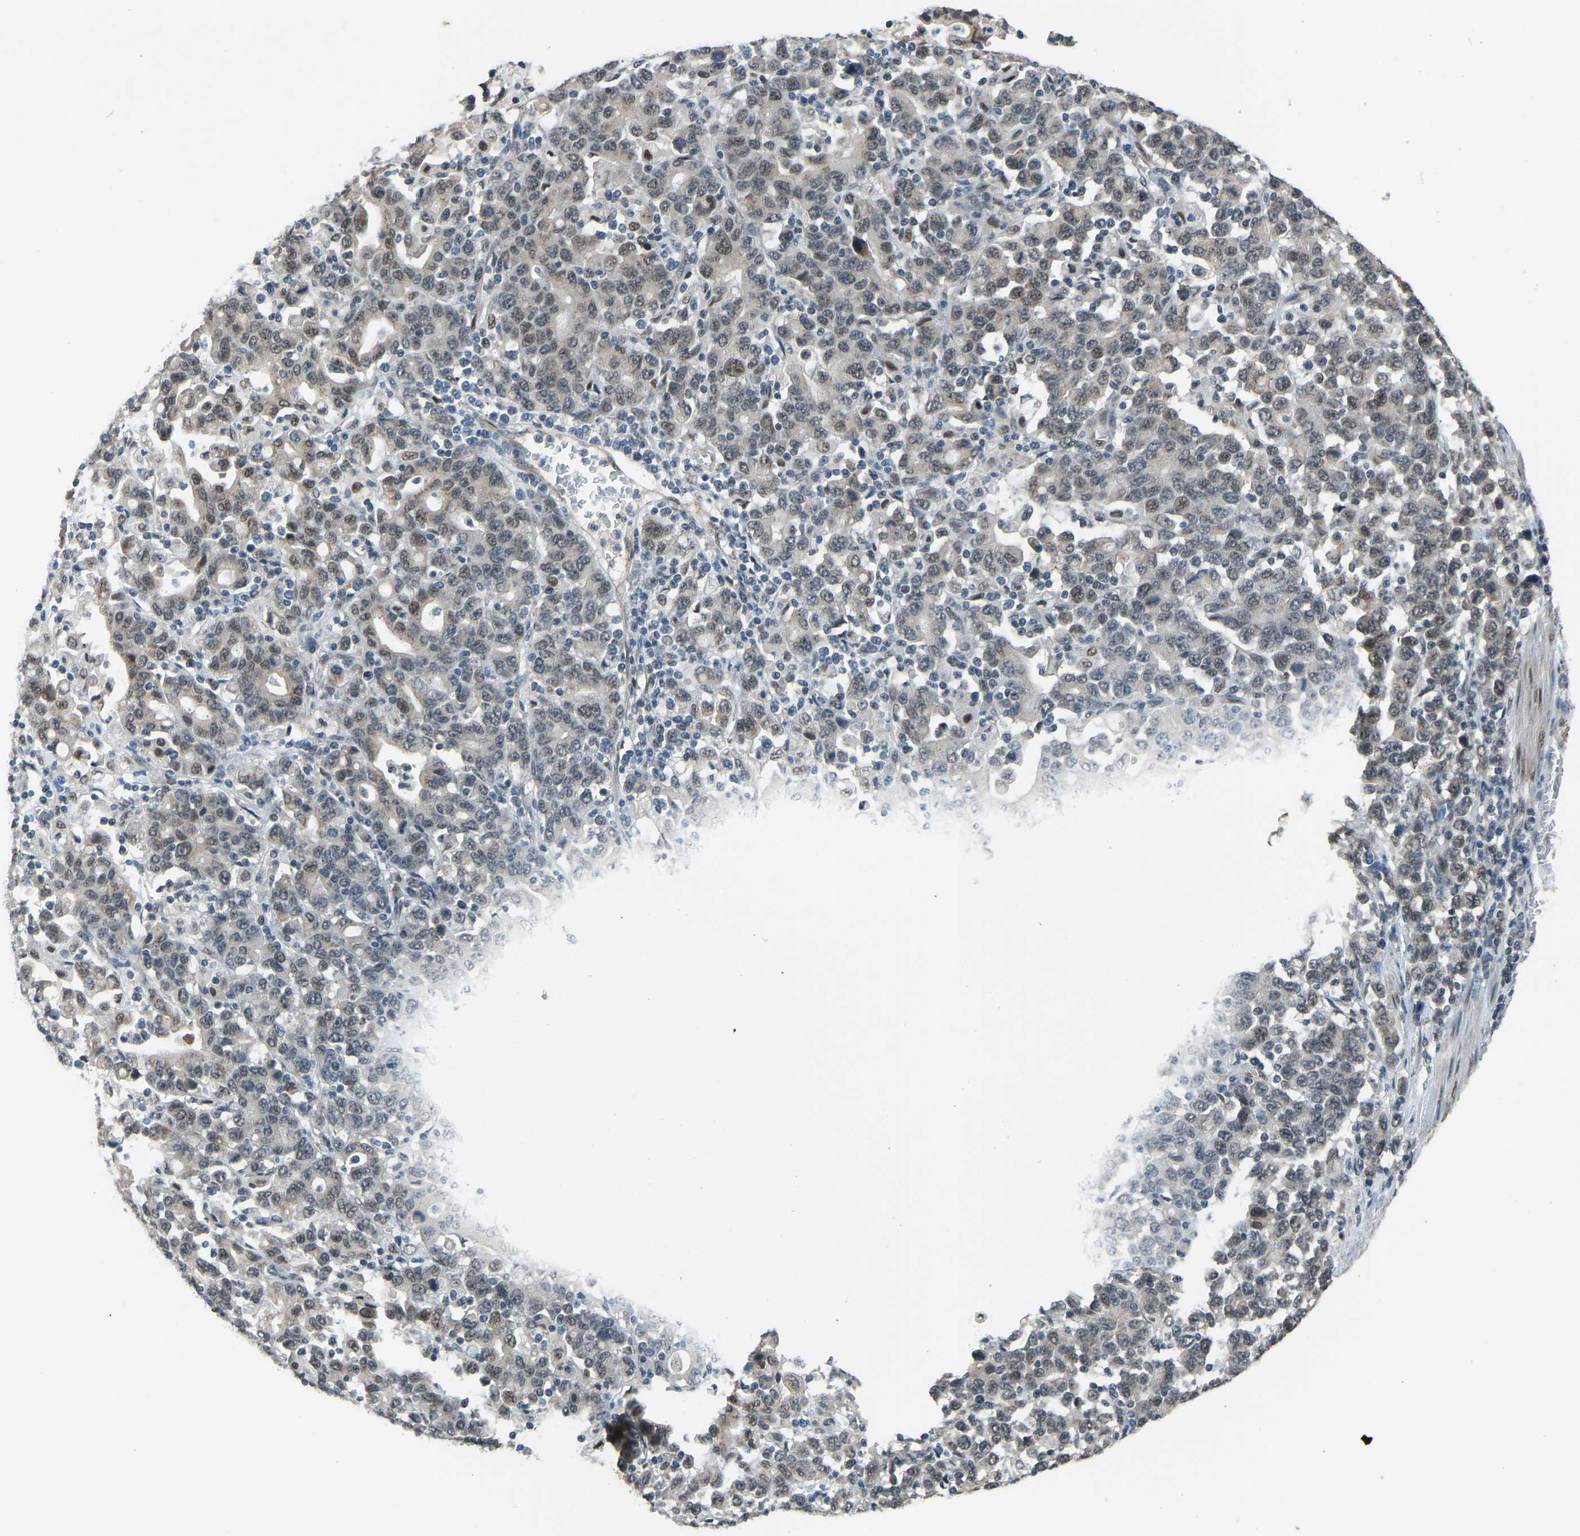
{"staining": {"intensity": "weak", "quantity": "25%-75%", "location": "nuclear"}, "tissue": "stomach cancer", "cell_type": "Tumor cells", "image_type": "cancer", "snomed": [{"axis": "morphology", "description": "Adenocarcinoma, NOS"}, {"axis": "topography", "description": "Stomach, upper"}], "caption": "Stomach cancer (adenocarcinoma) tissue reveals weak nuclear staining in about 25%-75% of tumor cells, visualized by immunohistochemistry.", "gene": "KPNA6", "patient": {"sex": "male", "age": 69}}